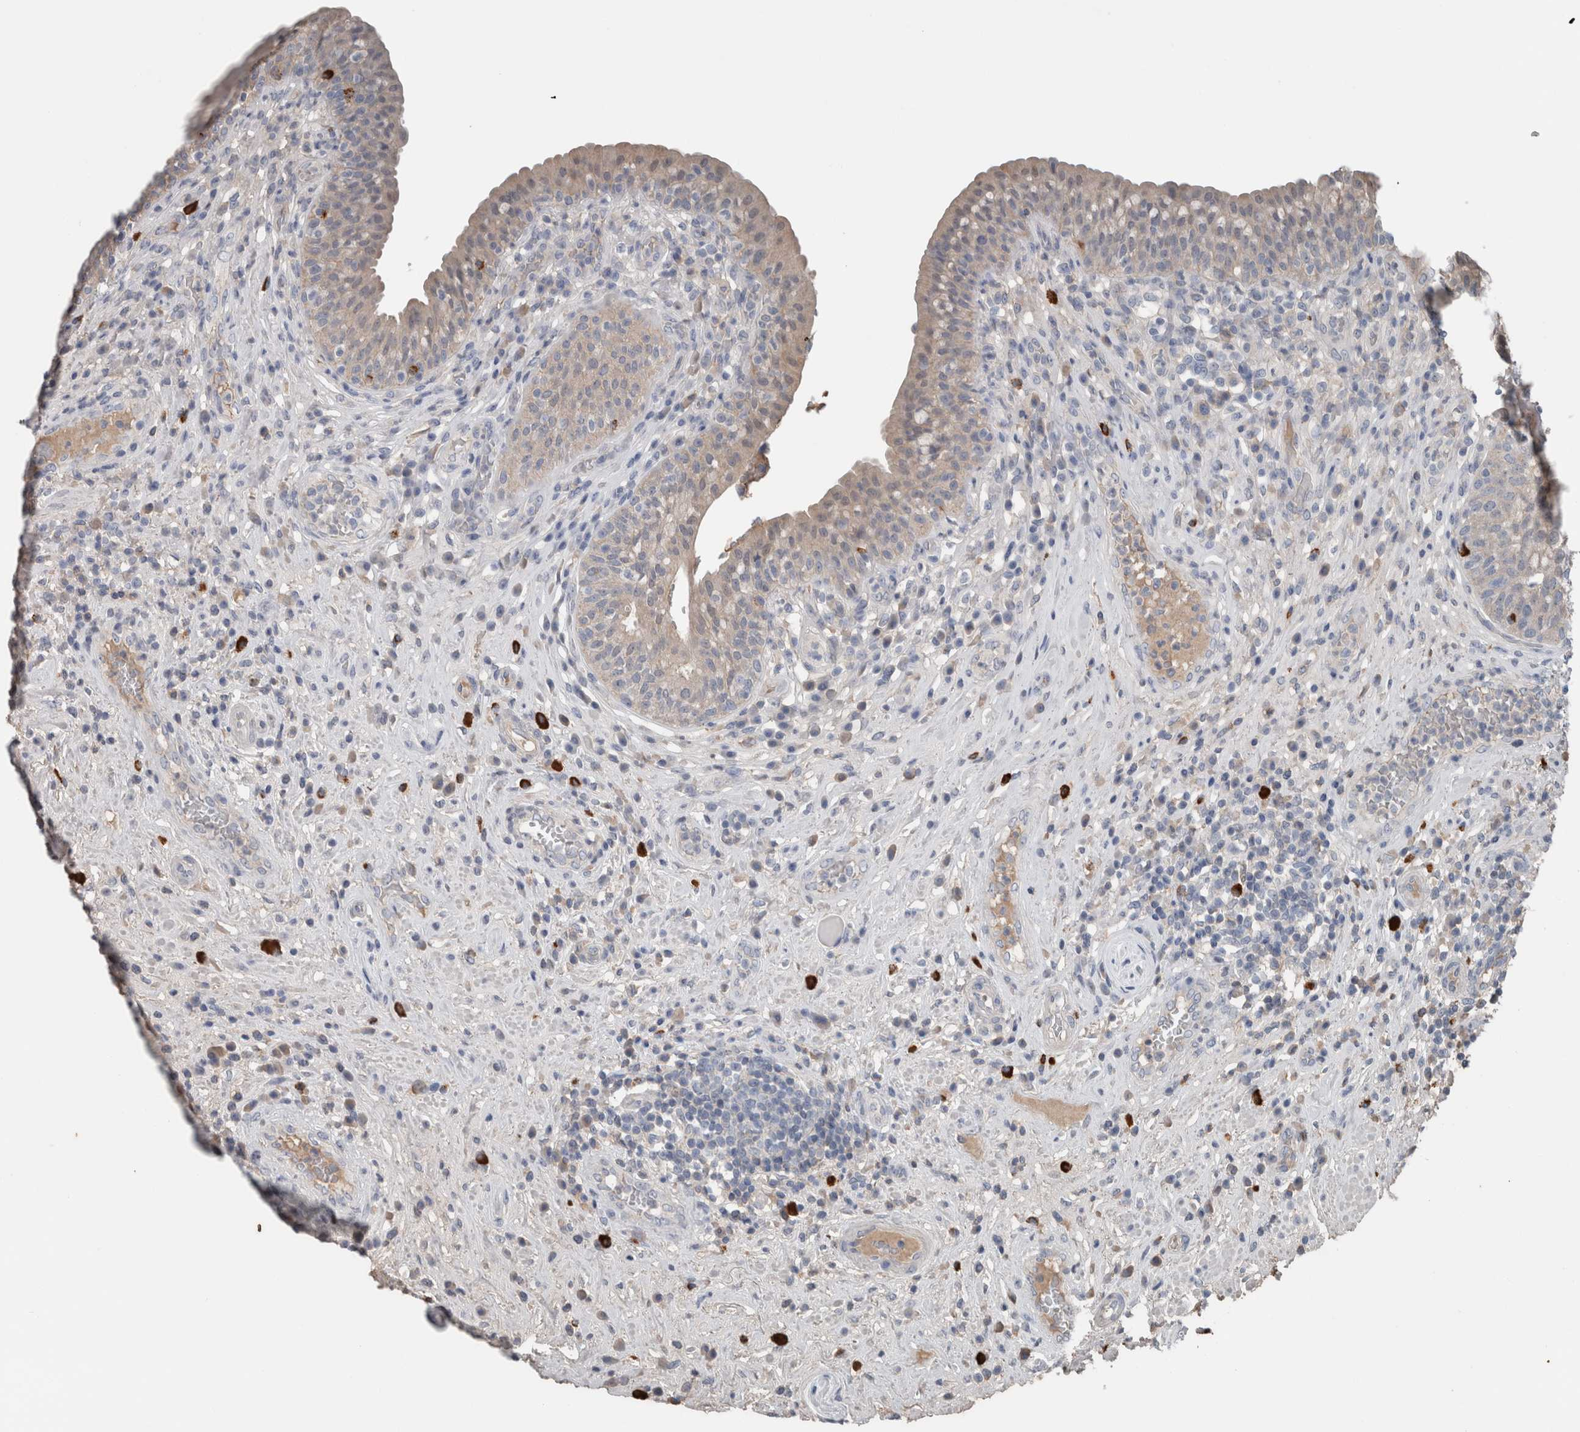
{"staining": {"intensity": "weak", "quantity": ">75%", "location": "cytoplasmic/membranous"}, "tissue": "urinary bladder", "cell_type": "Urothelial cells", "image_type": "normal", "snomed": [{"axis": "morphology", "description": "Normal tissue, NOS"}, {"axis": "topography", "description": "Urinary bladder"}], "caption": "Urothelial cells reveal low levels of weak cytoplasmic/membranous expression in about >75% of cells in benign human urinary bladder.", "gene": "CRNN", "patient": {"sex": "female", "age": 62}}